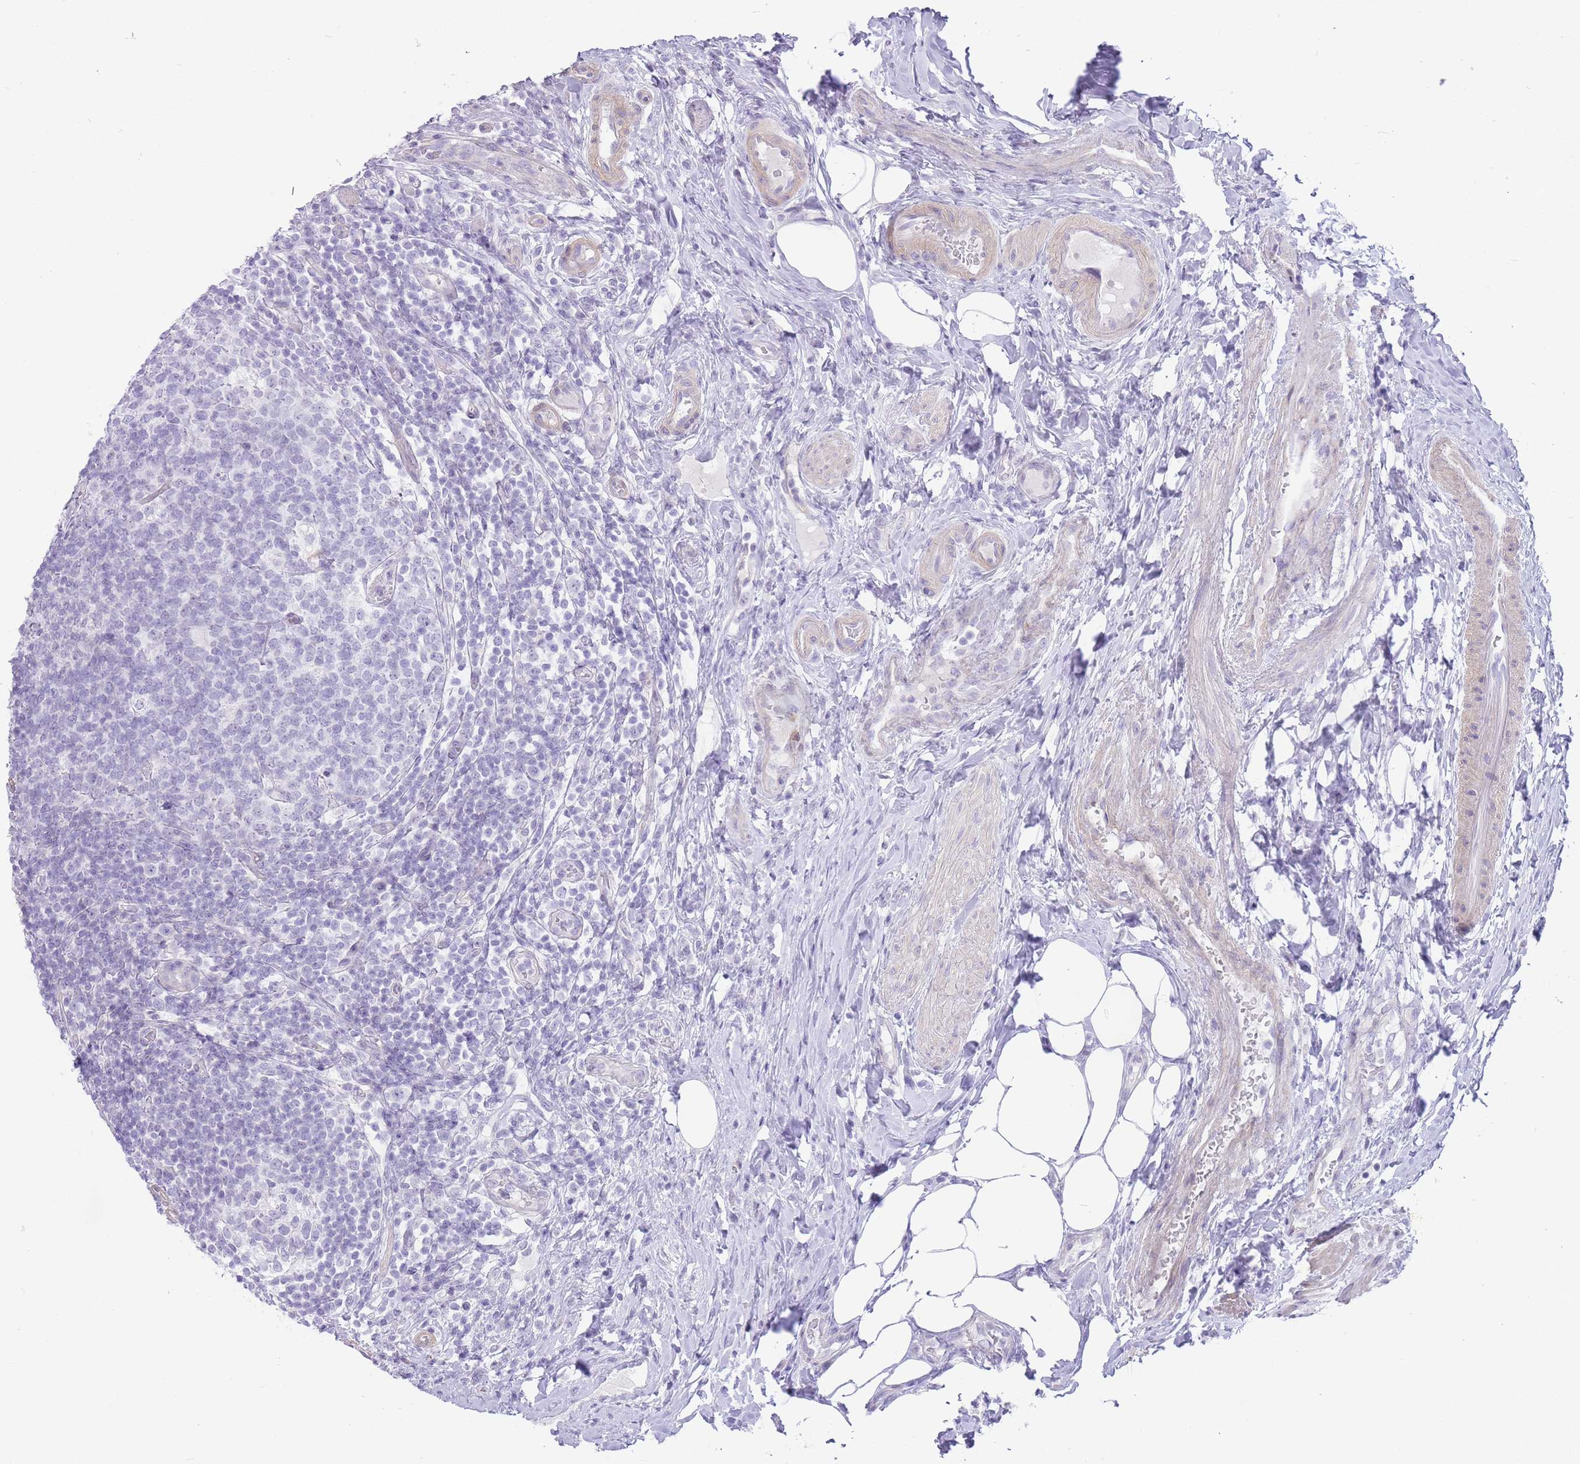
{"staining": {"intensity": "negative", "quantity": "none", "location": "none"}, "tissue": "appendix", "cell_type": "Glandular cells", "image_type": "normal", "snomed": [{"axis": "morphology", "description": "Normal tissue, NOS"}, {"axis": "topography", "description": "Appendix"}], "caption": "Glandular cells show no significant protein positivity in benign appendix.", "gene": "OR11H12", "patient": {"sex": "female", "age": 43}}